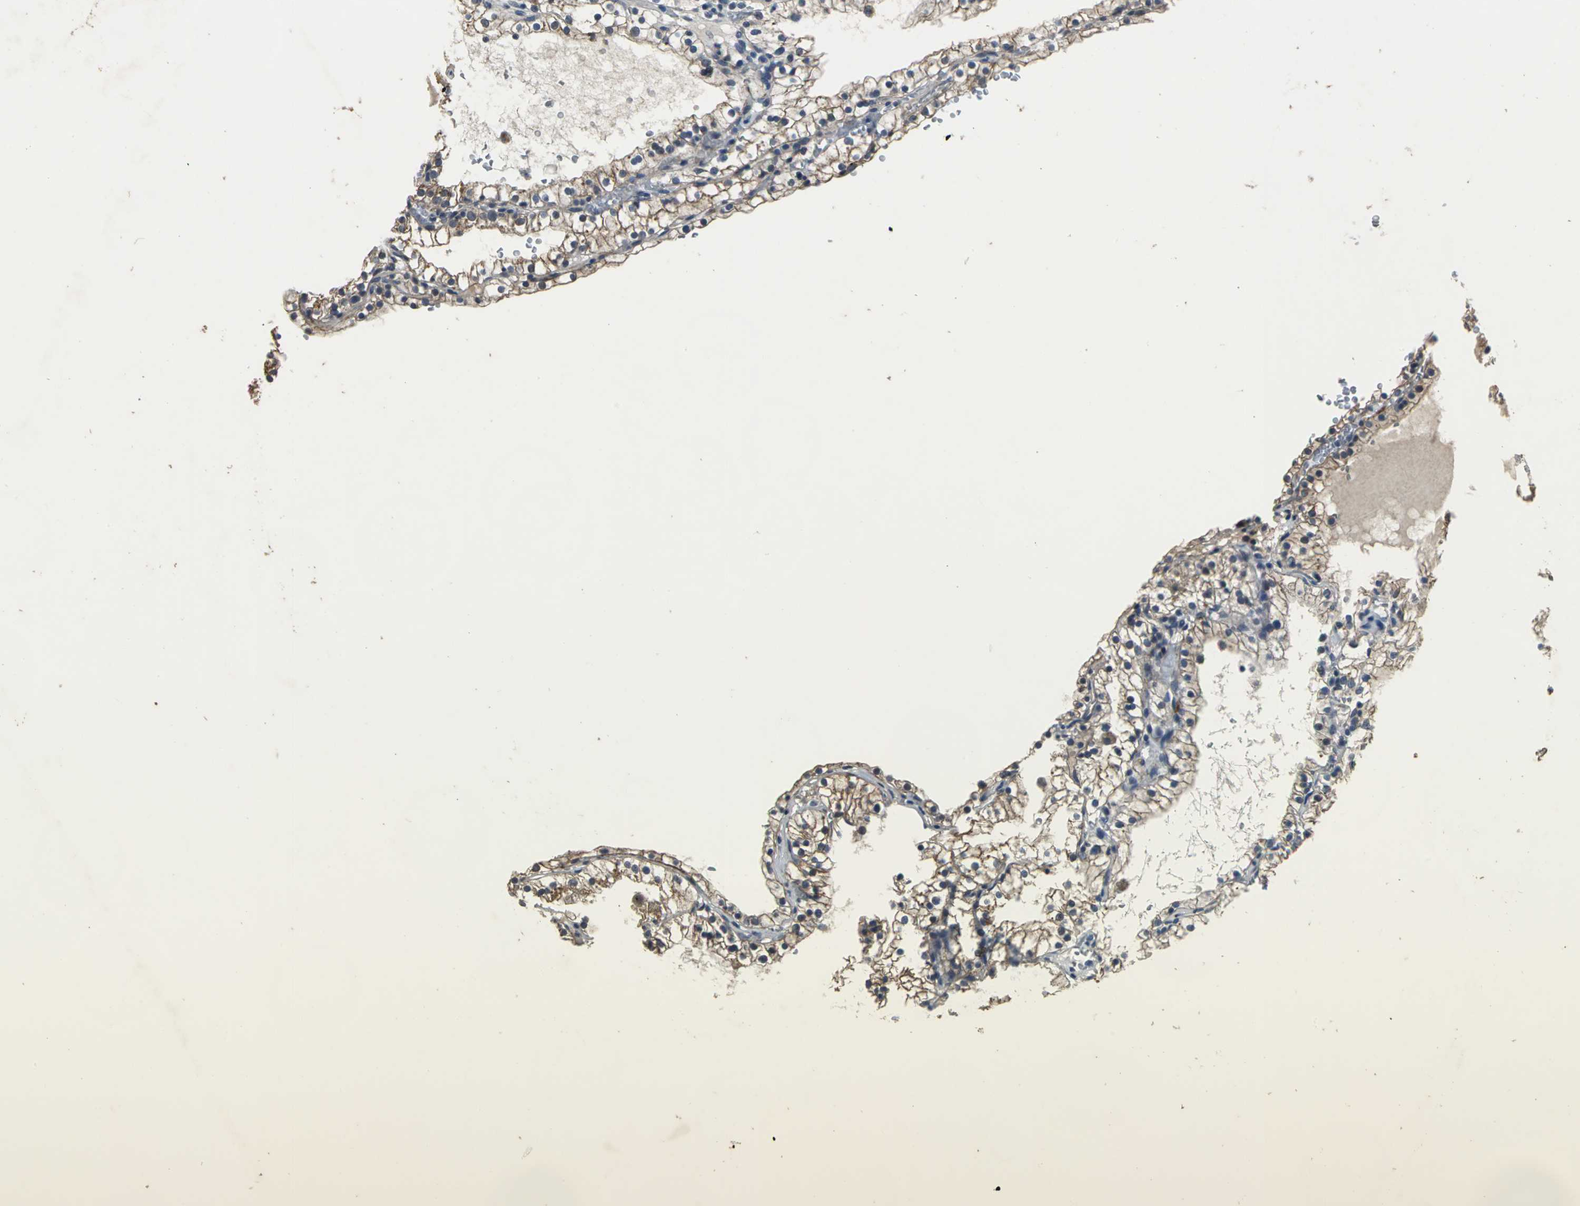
{"staining": {"intensity": "weak", "quantity": ">75%", "location": "cytoplasmic/membranous"}, "tissue": "renal cancer", "cell_type": "Tumor cells", "image_type": "cancer", "snomed": [{"axis": "morphology", "description": "Adenocarcinoma, NOS"}, {"axis": "topography", "description": "Kidney"}], "caption": "Human renal adenocarcinoma stained with a protein marker demonstrates weak staining in tumor cells.", "gene": "OCLN", "patient": {"sex": "female", "age": 41}}